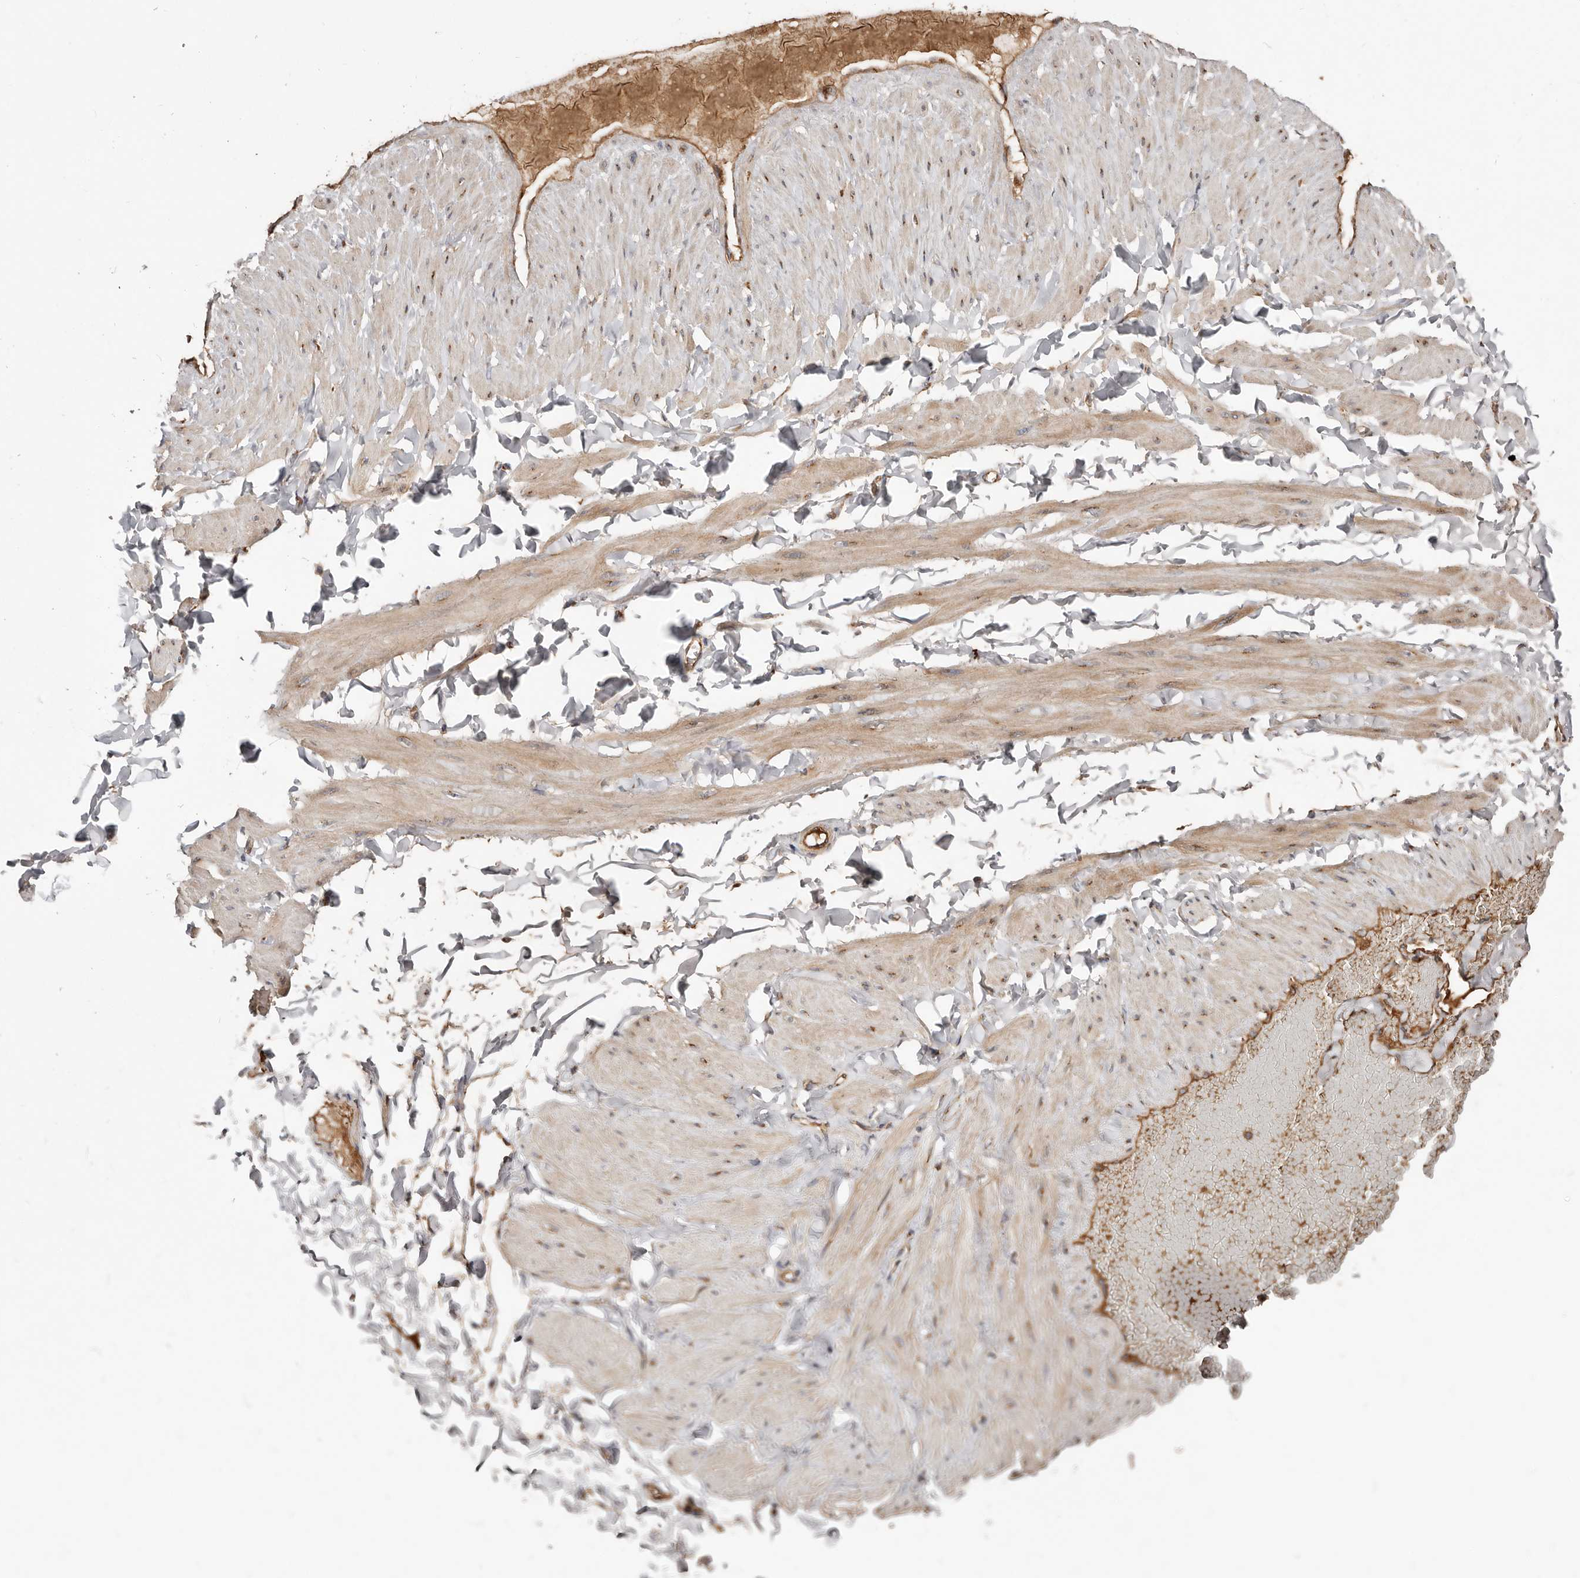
{"staining": {"intensity": "negative", "quantity": "none", "location": "none"}, "tissue": "adipose tissue", "cell_type": "Adipocytes", "image_type": "normal", "snomed": [{"axis": "morphology", "description": "Normal tissue, NOS"}, {"axis": "topography", "description": "Adipose tissue"}, {"axis": "topography", "description": "Vascular tissue"}, {"axis": "topography", "description": "Peripheral nerve tissue"}], "caption": "IHC micrograph of unremarkable adipose tissue stained for a protein (brown), which reveals no positivity in adipocytes. (Stains: DAB immunohistochemistry with hematoxylin counter stain, Microscopy: brightfield microscopy at high magnification).", "gene": "COG1", "patient": {"sex": "male", "age": 25}}